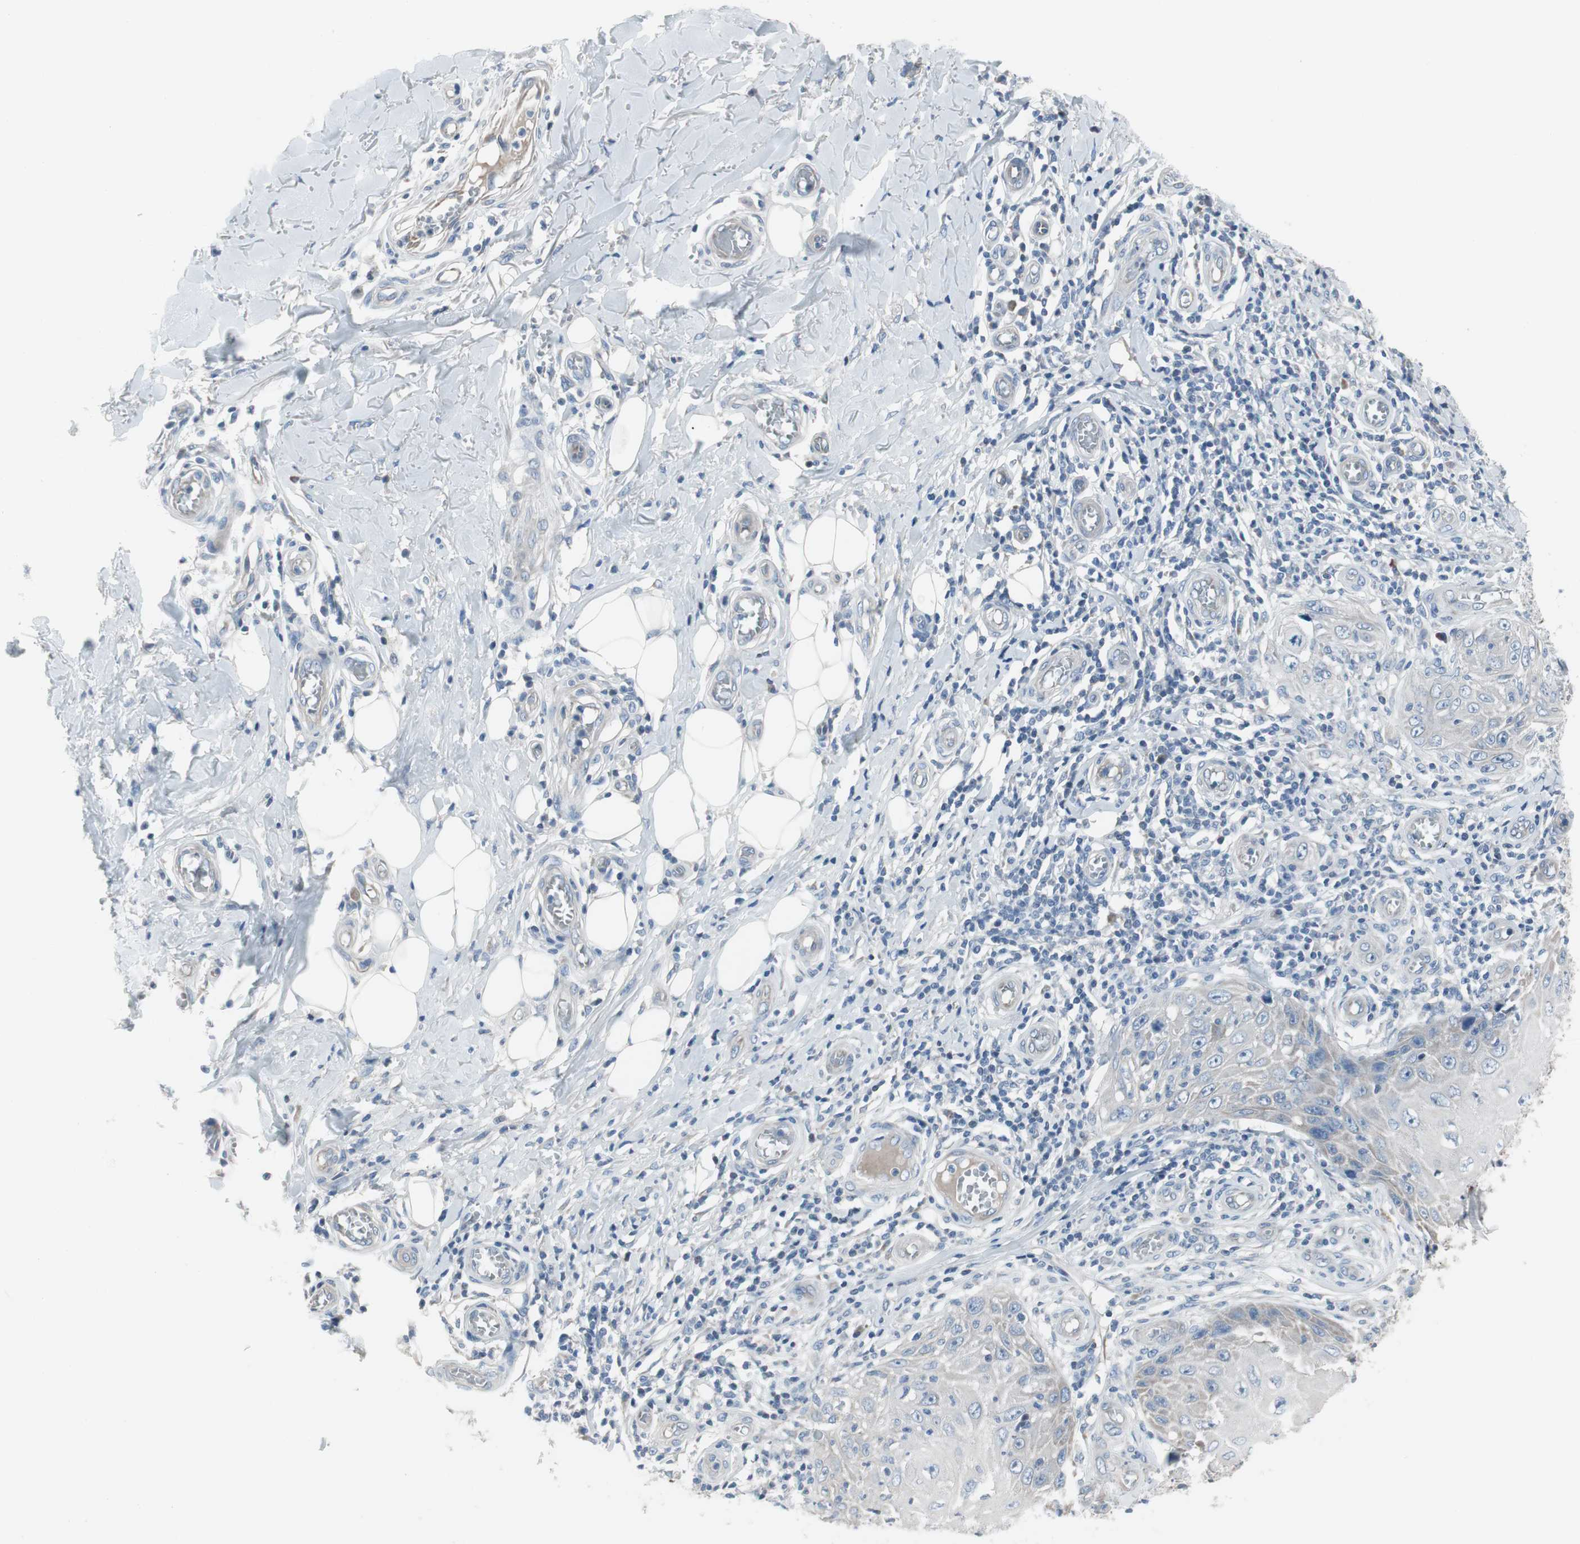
{"staining": {"intensity": "negative", "quantity": "none", "location": "none"}, "tissue": "skin cancer", "cell_type": "Tumor cells", "image_type": "cancer", "snomed": [{"axis": "morphology", "description": "Squamous cell carcinoma, NOS"}, {"axis": "topography", "description": "Skin"}], "caption": "Immunohistochemical staining of skin cancer (squamous cell carcinoma) demonstrates no significant staining in tumor cells.", "gene": "PIGR", "patient": {"sex": "female", "age": 73}}